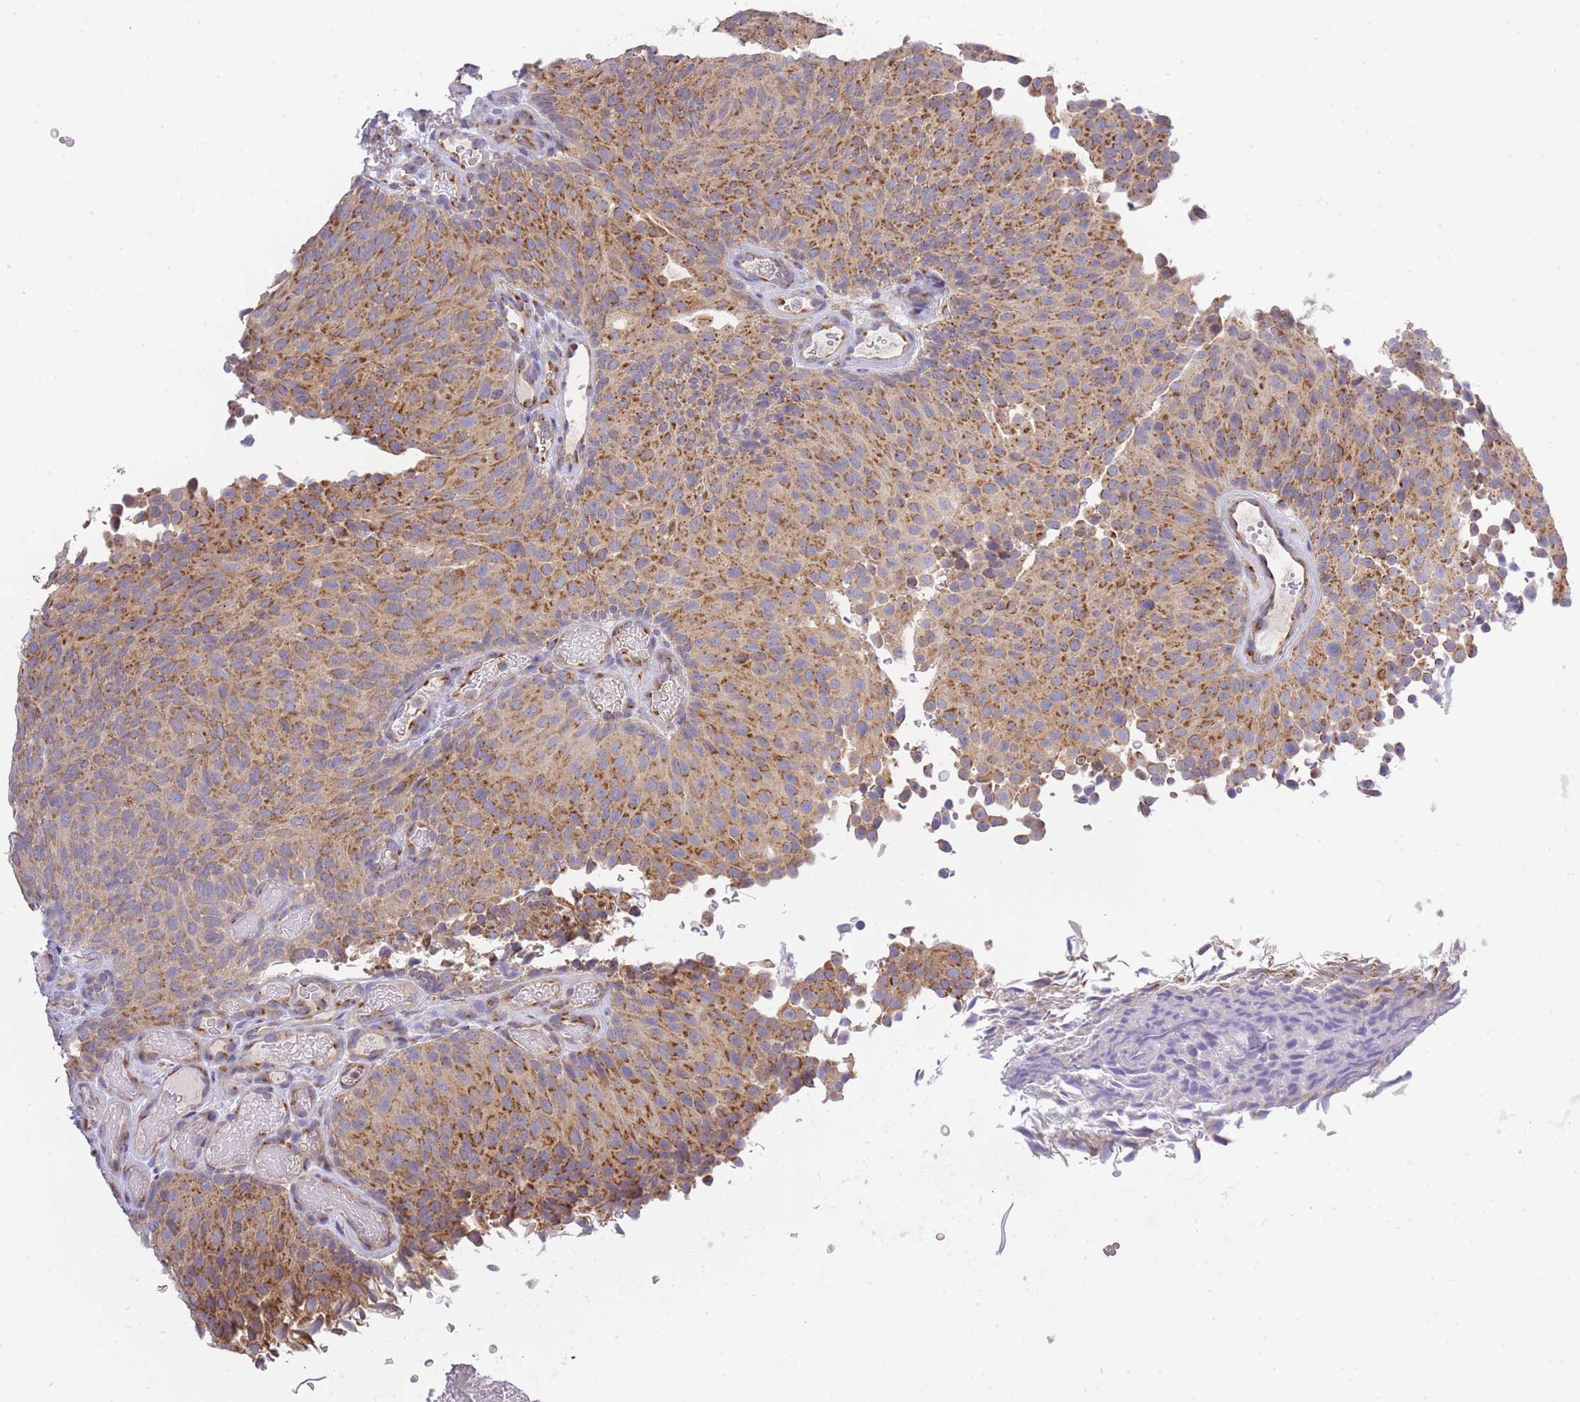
{"staining": {"intensity": "moderate", "quantity": ">75%", "location": "cytoplasmic/membranous"}, "tissue": "urothelial cancer", "cell_type": "Tumor cells", "image_type": "cancer", "snomed": [{"axis": "morphology", "description": "Urothelial carcinoma, Low grade"}, {"axis": "topography", "description": "Urinary bladder"}], "caption": "Immunohistochemical staining of urothelial carcinoma (low-grade) reveals moderate cytoplasmic/membranous protein positivity in approximately >75% of tumor cells.", "gene": "COPG2", "patient": {"sex": "male", "age": 78}}